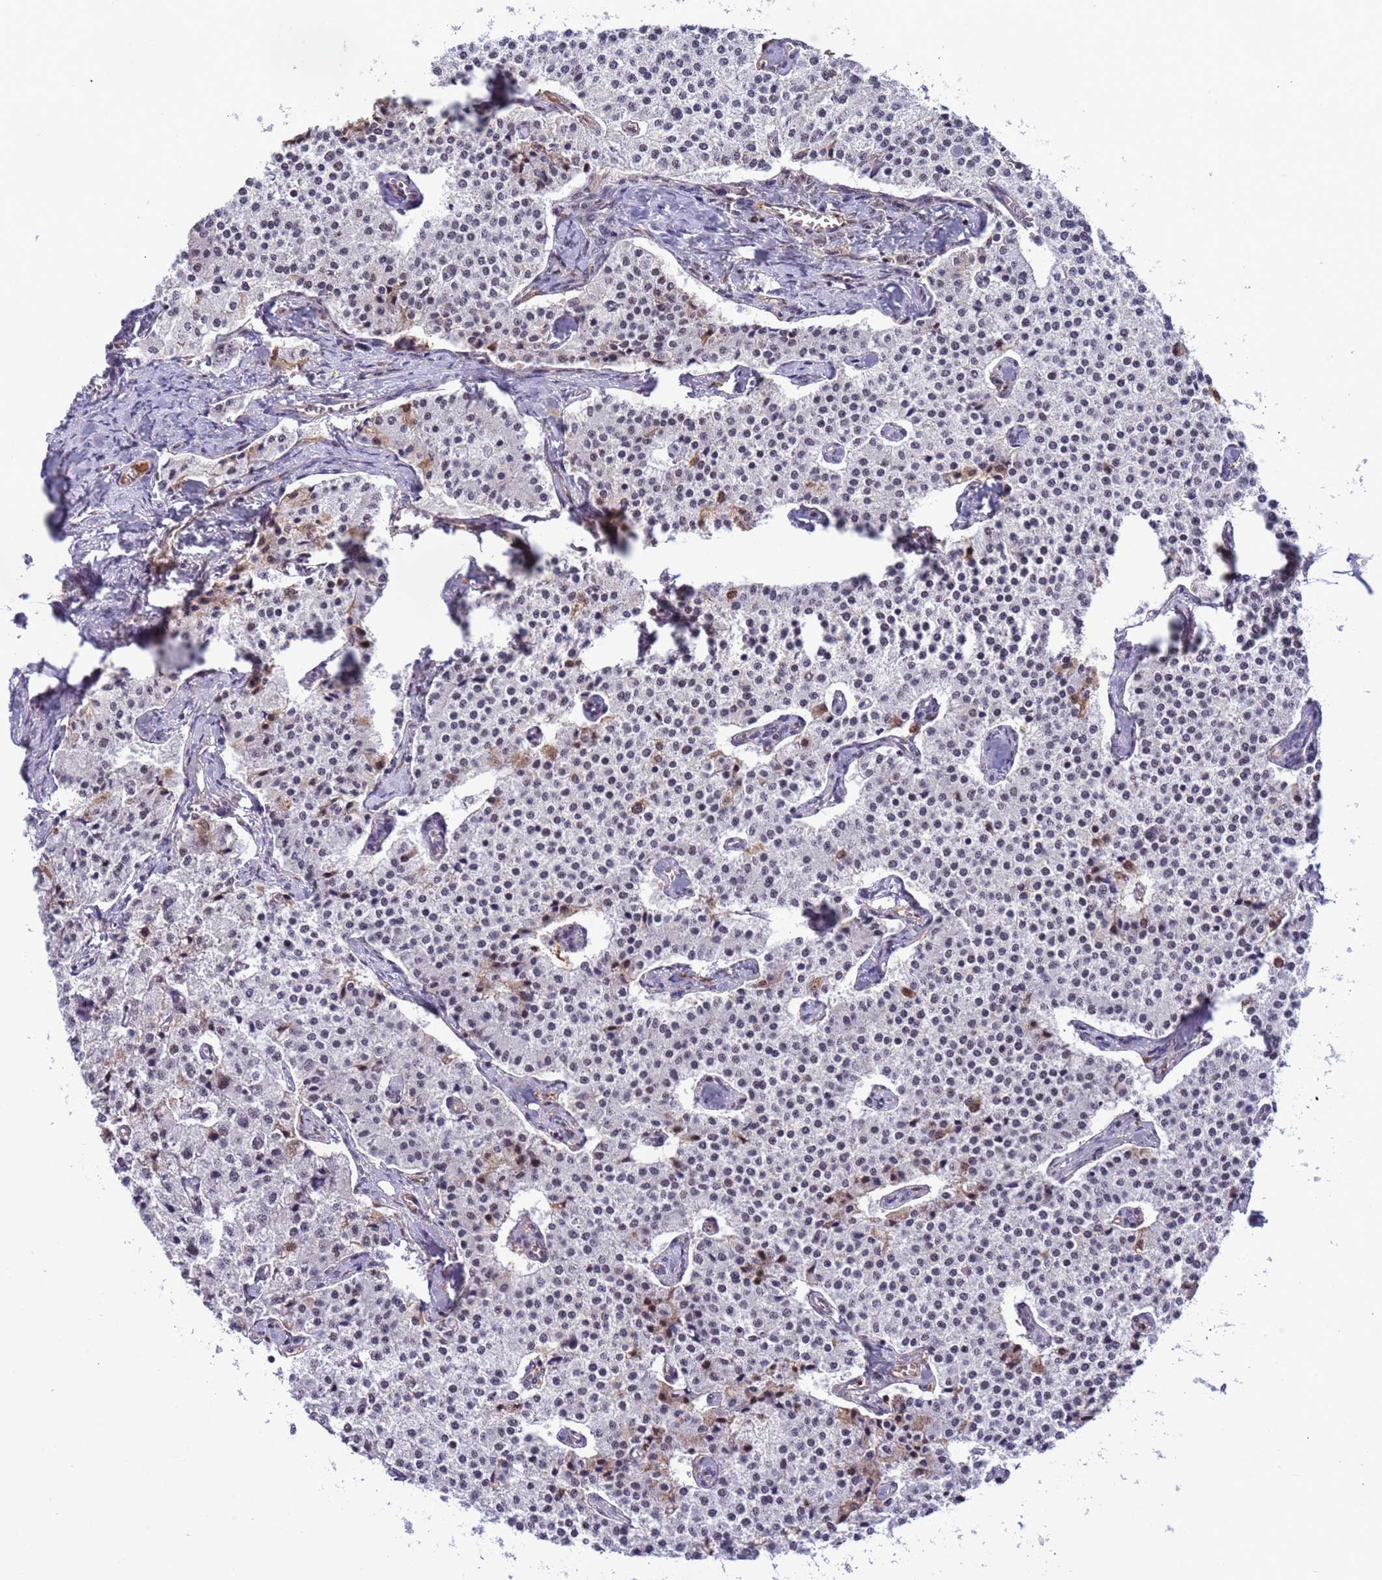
{"staining": {"intensity": "moderate", "quantity": "<25%", "location": "nuclear"}, "tissue": "carcinoid", "cell_type": "Tumor cells", "image_type": "cancer", "snomed": [{"axis": "morphology", "description": "Carcinoid, malignant, NOS"}, {"axis": "topography", "description": "Colon"}], "caption": "A photomicrograph of carcinoid stained for a protein shows moderate nuclear brown staining in tumor cells.", "gene": "SRRT", "patient": {"sex": "female", "age": 52}}